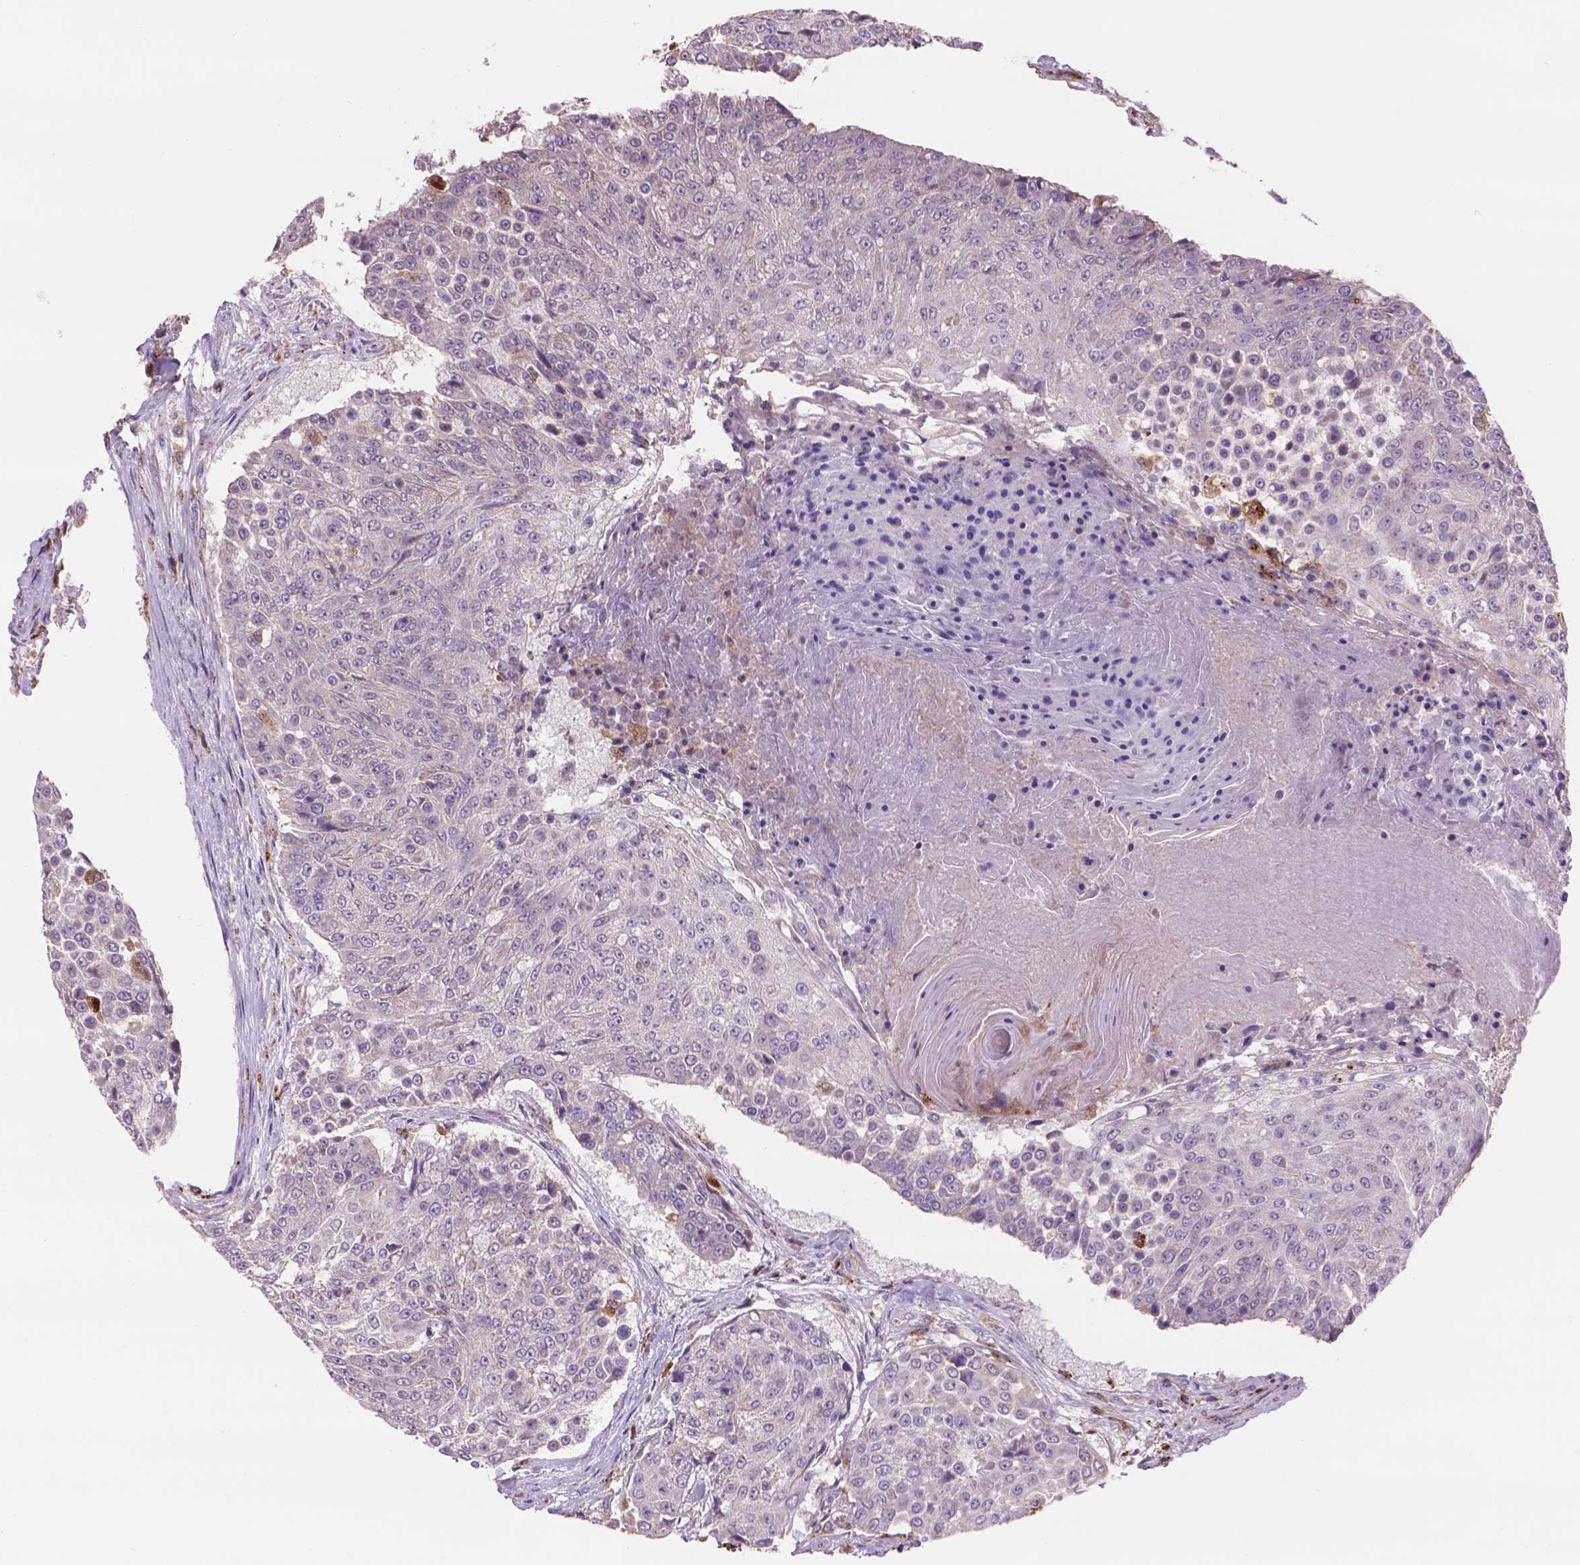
{"staining": {"intensity": "negative", "quantity": "none", "location": "none"}, "tissue": "urothelial cancer", "cell_type": "Tumor cells", "image_type": "cancer", "snomed": [{"axis": "morphology", "description": "Urothelial carcinoma, High grade"}, {"axis": "topography", "description": "Urinary bladder"}], "caption": "A photomicrograph of human high-grade urothelial carcinoma is negative for staining in tumor cells.", "gene": "GLB1", "patient": {"sex": "female", "age": 63}}